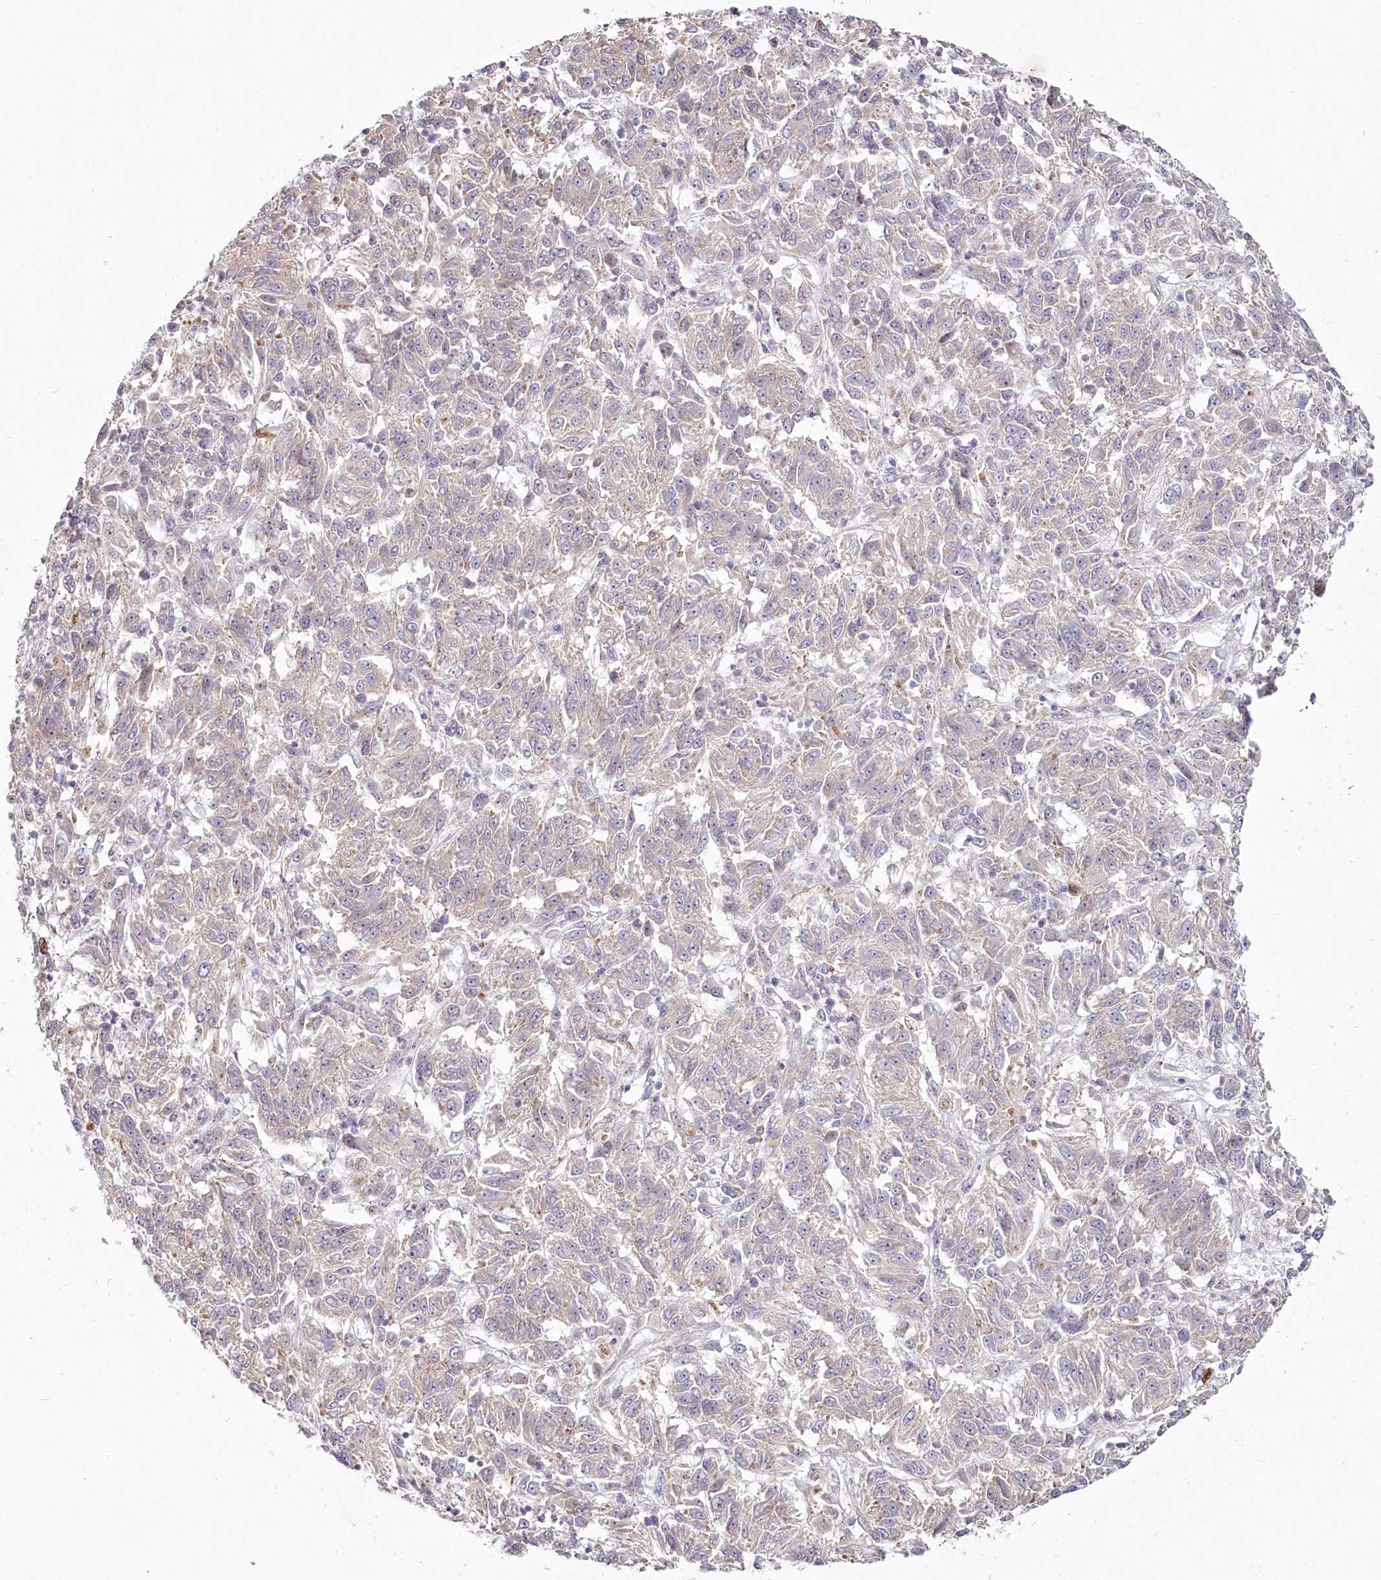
{"staining": {"intensity": "negative", "quantity": "none", "location": "none"}, "tissue": "melanoma", "cell_type": "Tumor cells", "image_type": "cancer", "snomed": [{"axis": "morphology", "description": "Malignant melanoma, Metastatic site"}, {"axis": "topography", "description": "Lung"}], "caption": "Tumor cells are negative for protein expression in human melanoma. (Brightfield microscopy of DAB (3,3'-diaminobenzidine) immunohistochemistry at high magnification).", "gene": "SPINK13", "patient": {"sex": "male", "age": 64}}